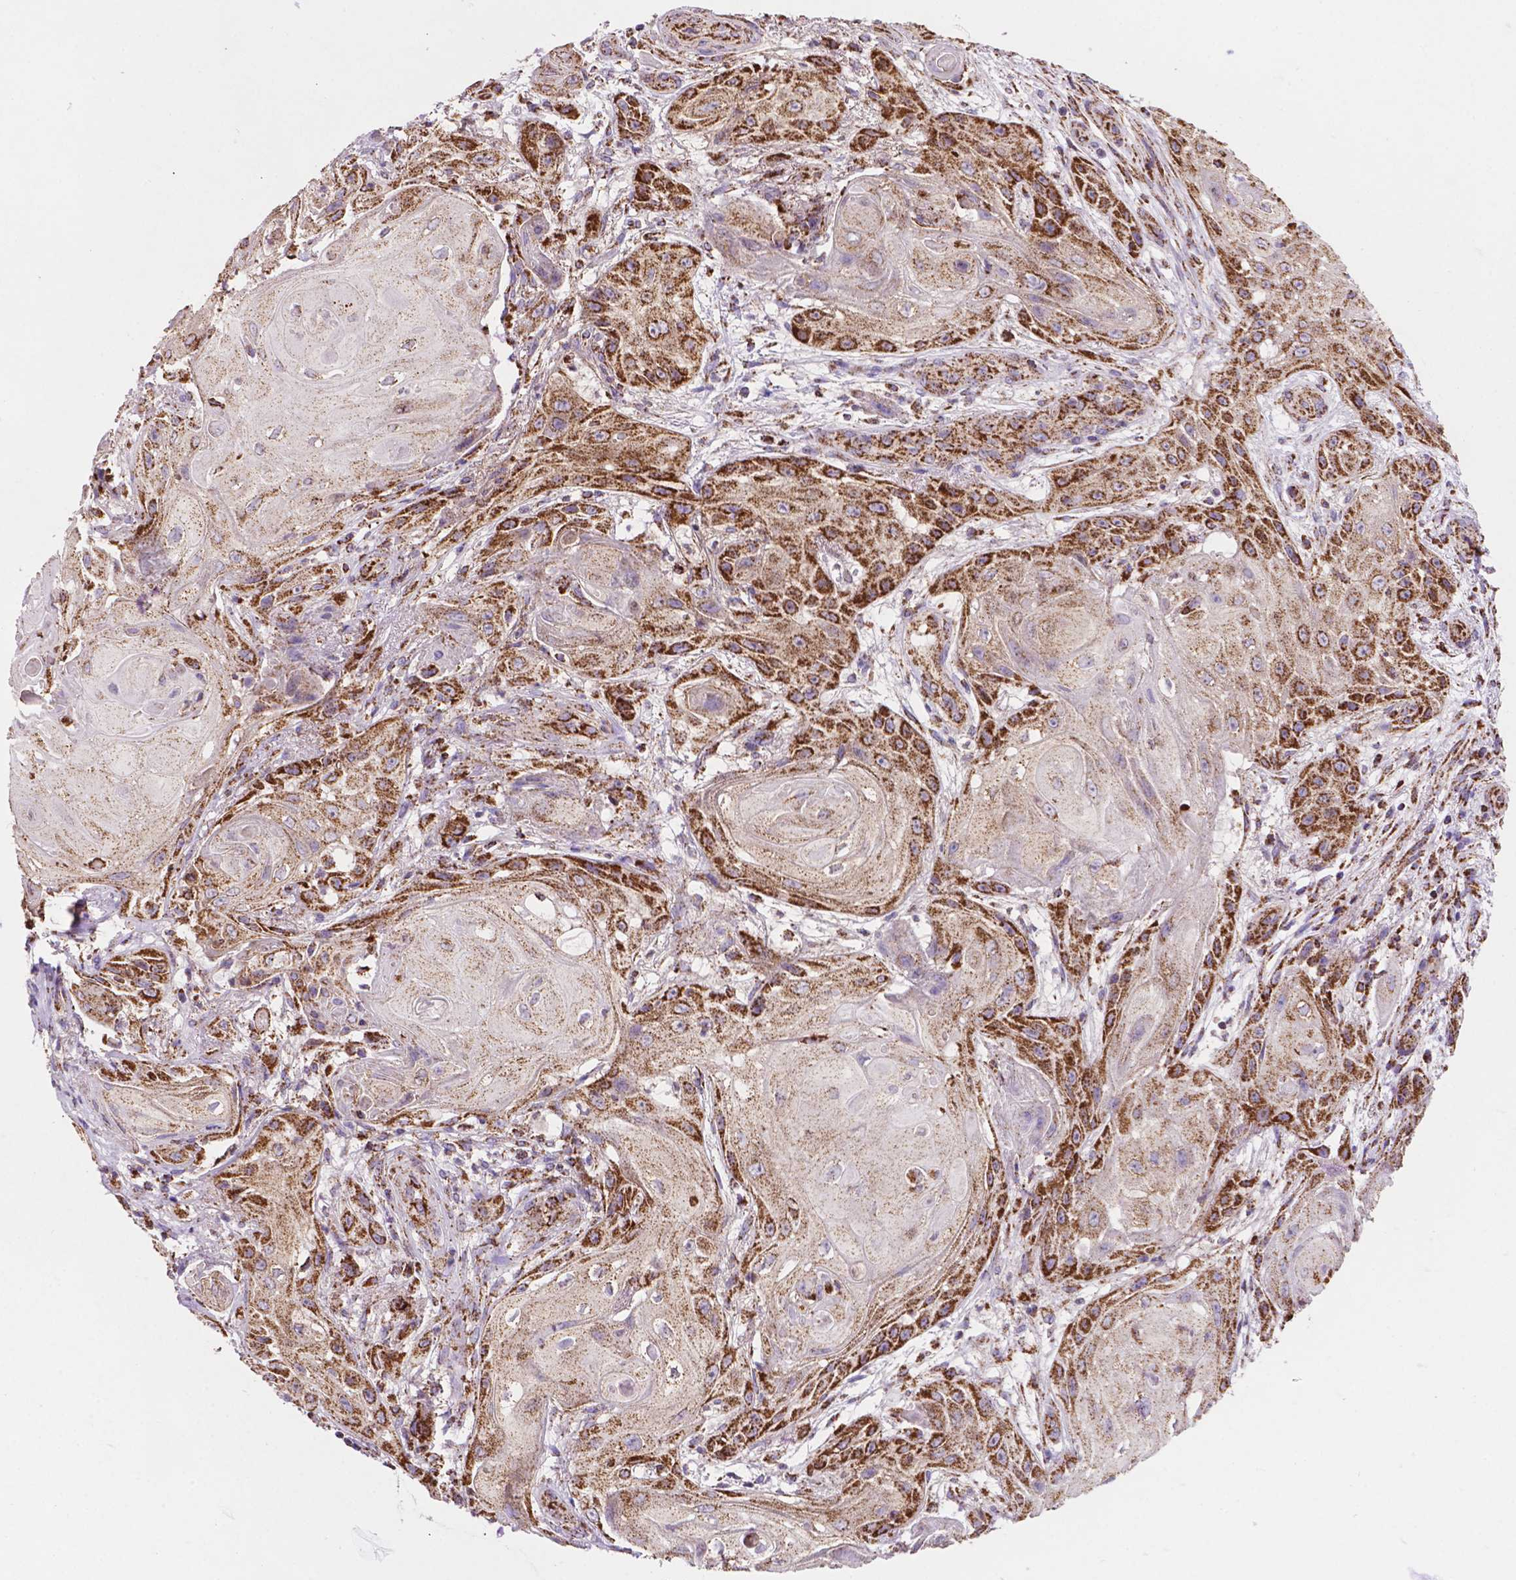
{"staining": {"intensity": "strong", "quantity": "25%-75%", "location": "cytoplasmic/membranous"}, "tissue": "skin cancer", "cell_type": "Tumor cells", "image_type": "cancer", "snomed": [{"axis": "morphology", "description": "Squamous cell carcinoma, NOS"}, {"axis": "topography", "description": "Skin"}], "caption": "DAB immunohistochemical staining of human skin squamous cell carcinoma displays strong cytoplasmic/membranous protein positivity in approximately 25%-75% of tumor cells.", "gene": "HSPD1", "patient": {"sex": "male", "age": 62}}